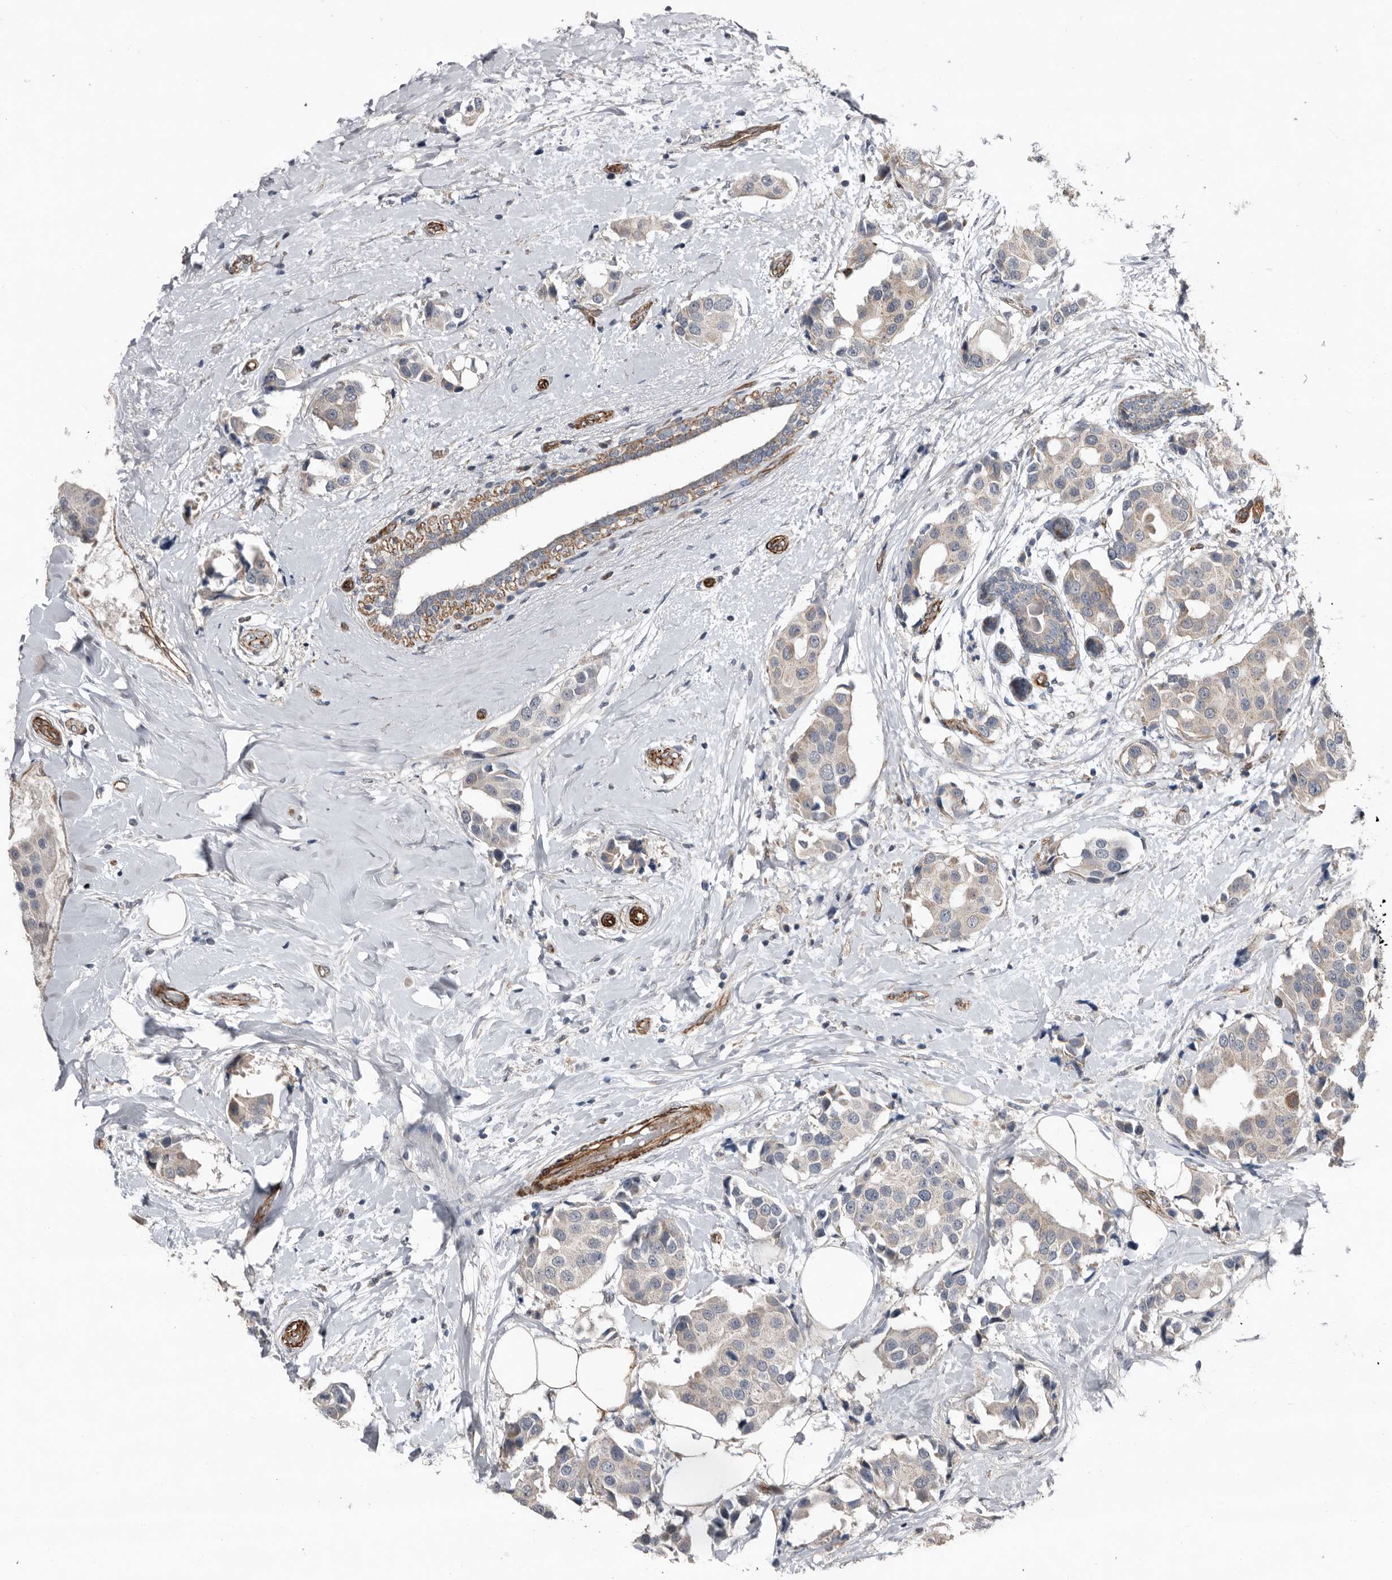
{"staining": {"intensity": "negative", "quantity": "none", "location": "none"}, "tissue": "breast cancer", "cell_type": "Tumor cells", "image_type": "cancer", "snomed": [{"axis": "morphology", "description": "Normal tissue, NOS"}, {"axis": "morphology", "description": "Duct carcinoma"}, {"axis": "topography", "description": "Breast"}], "caption": "This is an immunohistochemistry (IHC) histopathology image of infiltrating ductal carcinoma (breast). There is no positivity in tumor cells.", "gene": "RANBP17", "patient": {"sex": "female", "age": 39}}